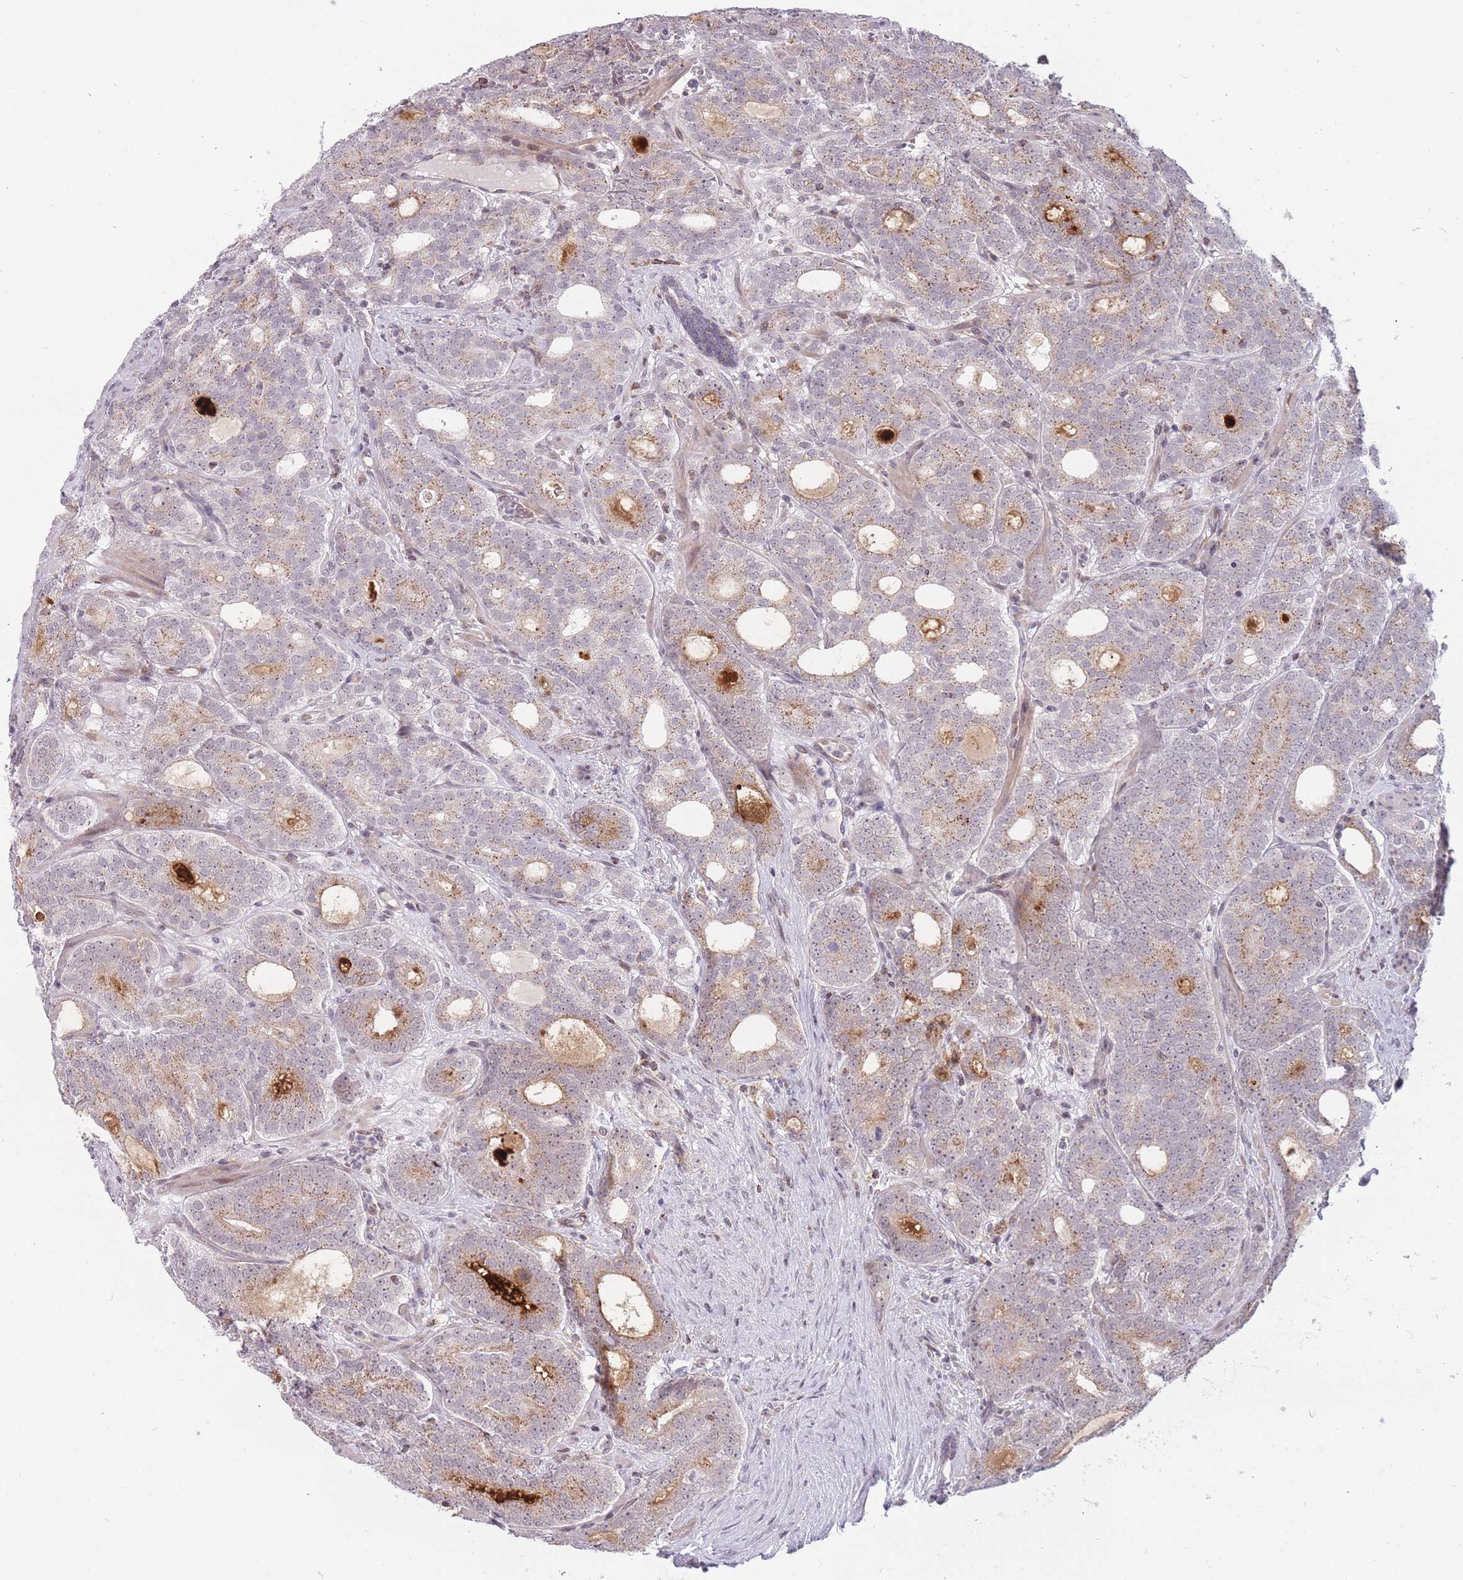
{"staining": {"intensity": "moderate", "quantity": "<25%", "location": "cytoplasmic/membranous"}, "tissue": "prostate cancer", "cell_type": "Tumor cells", "image_type": "cancer", "snomed": [{"axis": "morphology", "description": "Adenocarcinoma, High grade"}, {"axis": "topography", "description": "Prostate"}], "caption": "Immunohistochemical staining of high-grade adenocarcinoma (prostate) shows low levels of moderate cytoplasmic/membranous protein positivity in approximately <25% of tumor cells. The staining is performed using DAB brown chromogen to label protein expression. The nuclei are counter-stained blue using hematoxylin.", "gene": "DPYSL4", "patient": {"sex": "male", "age": 64}}